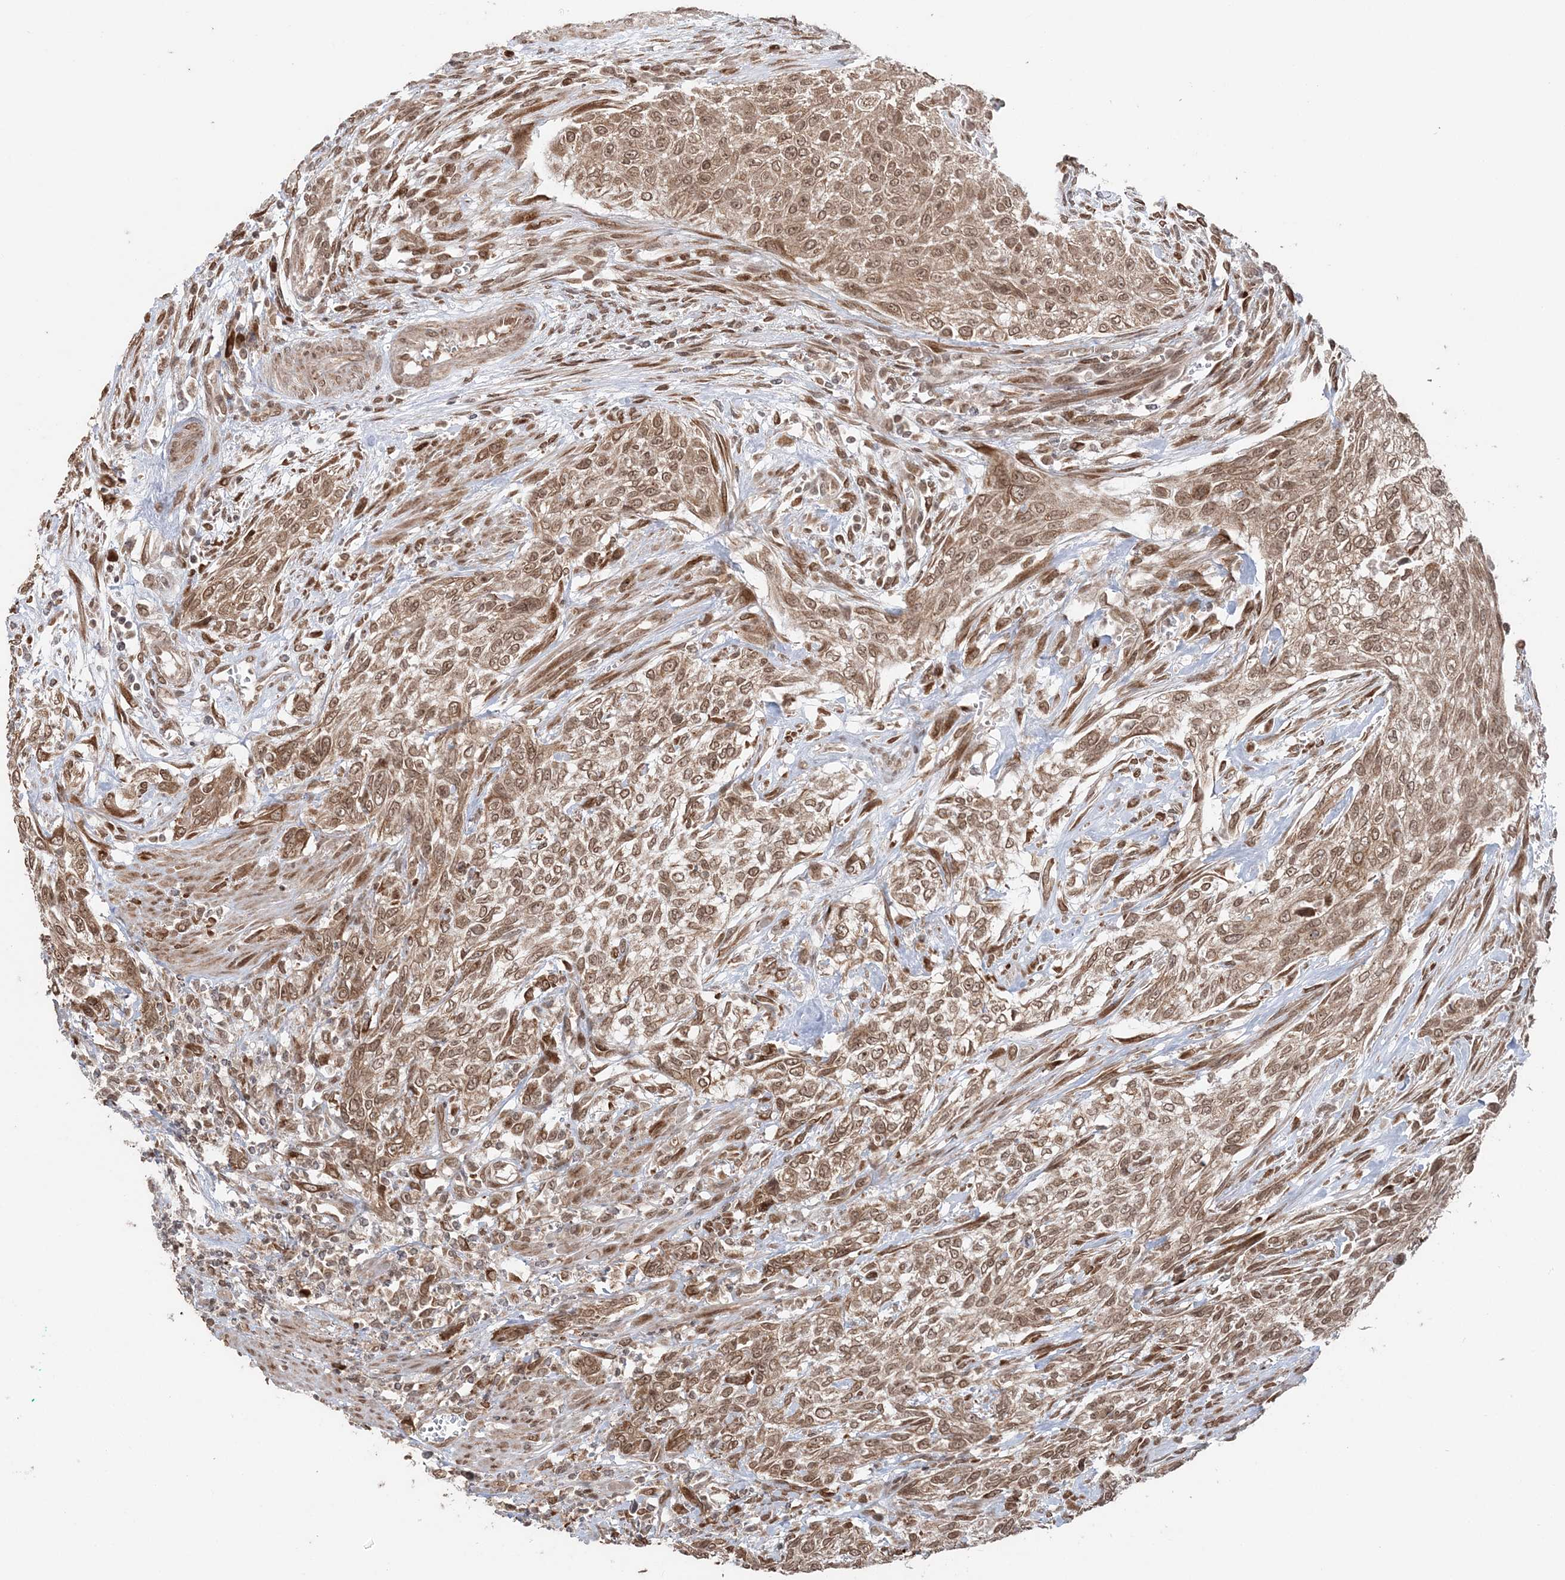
{"staining": {"intensity": "moderate", "quantity": ">75%", "location": "cytoplasmic/membranous,nuclear"}, "tissue": "urothelial cancer", "cell_type": "Tumor cells", "image_type": "cancer", "snomed": [{"axis": "morphology", "description": "Urothelial carcinoma, High grade"}, {"axis": "topography", "description": "Urinary bladder"}], "caption": "Protein staining of urothelial cancer tissue shows moderate cytoplasmic/membranous and nuclear expression in approximately >75% of tumor cells.", "gene": "TMED10", "patient": {"sex": "male", "age": 35}}